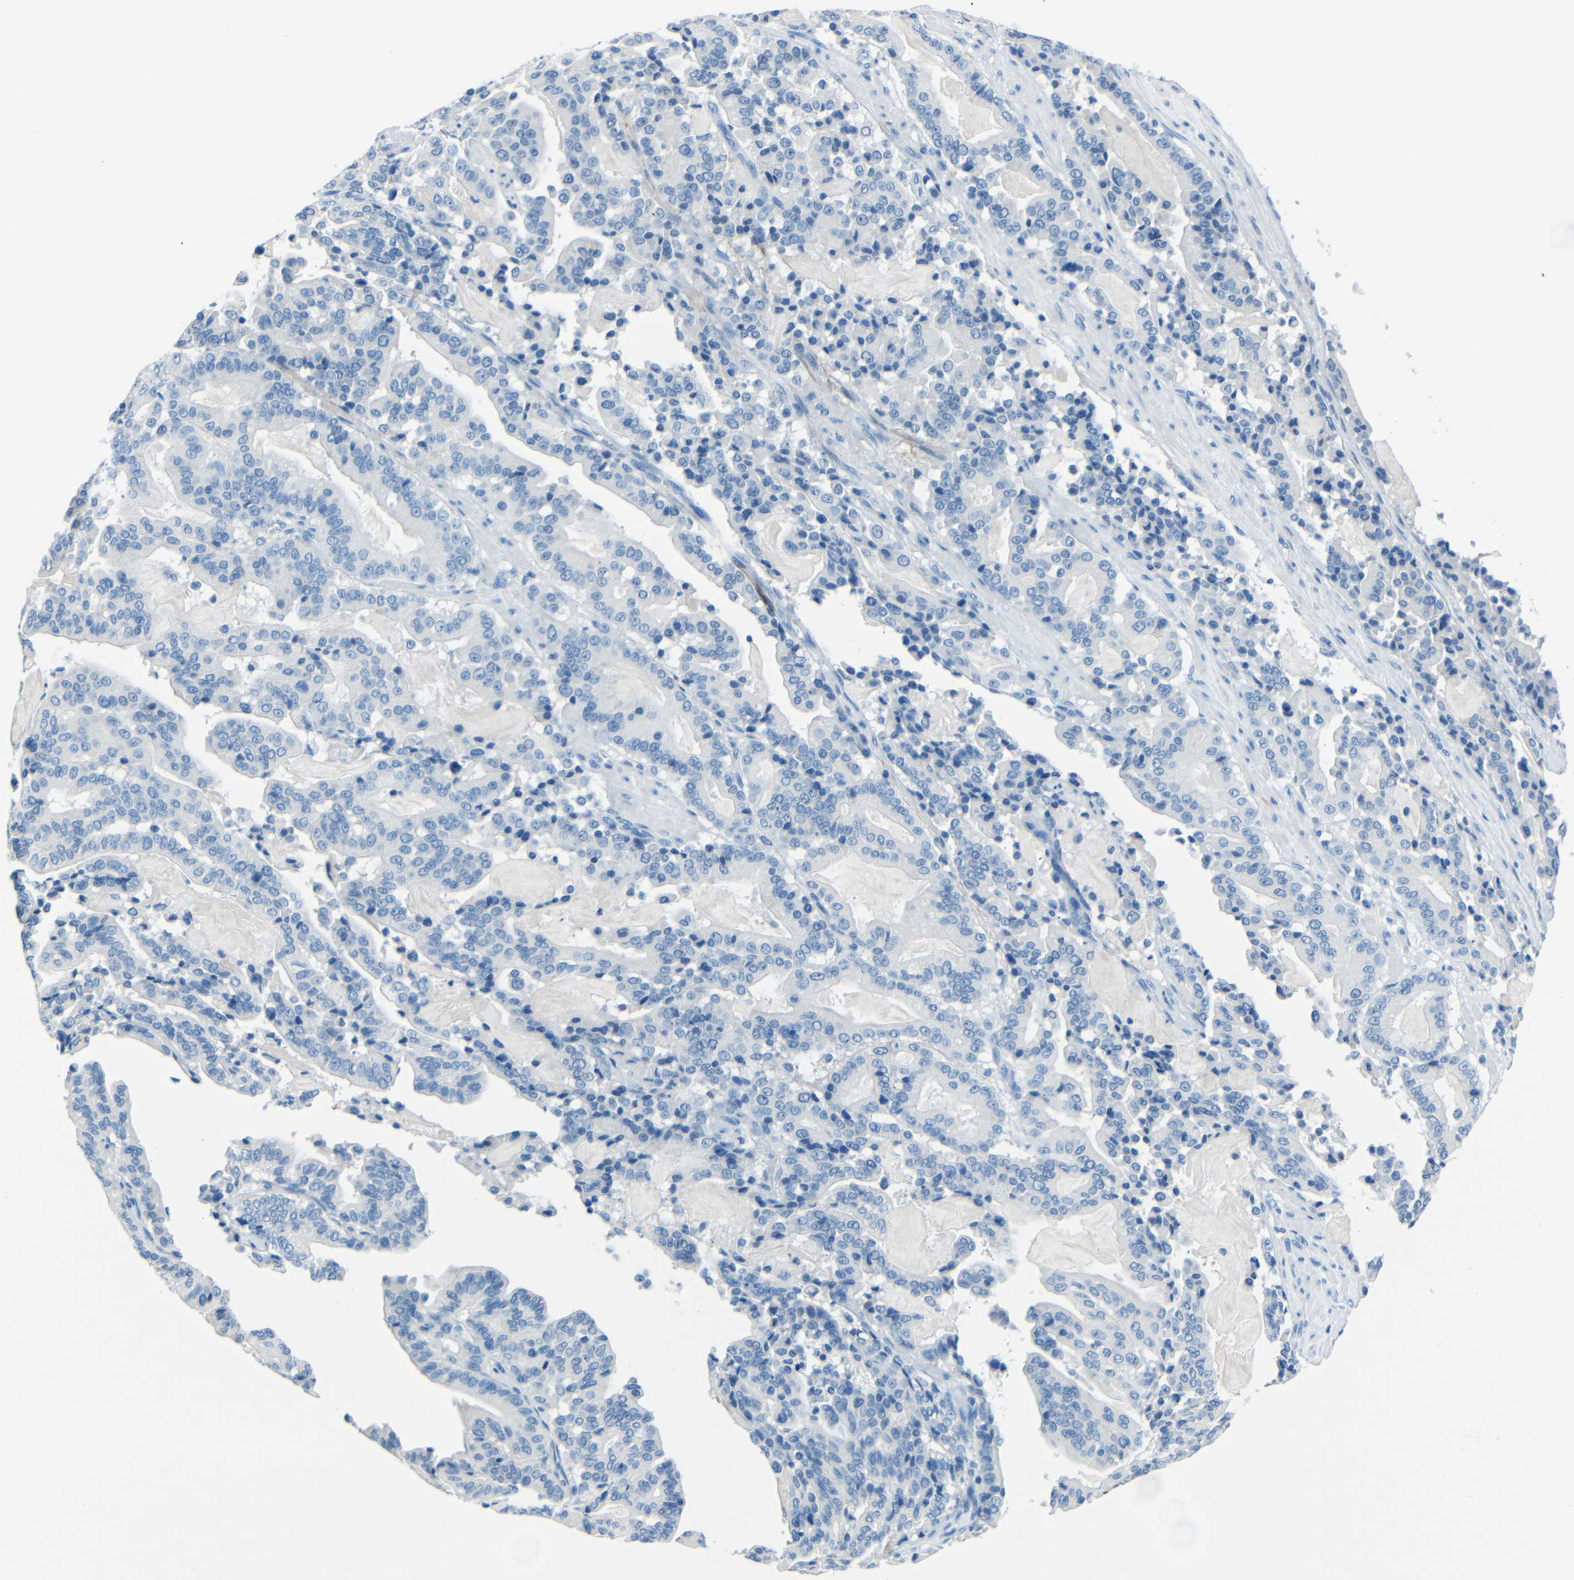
{"staining": {"intensity": "negative", "quantity": "none", "location": "none"}, "tissue": "pancreatic cancer", "cell_type": "Tumor cells", "image_type": "cancer", "snomed": [{"axis": "morphology", "description": "Adenocarcinoma, NOS"}, {"axis": "topography", "description": "Pancreas"}], "caption": "A high-resolution histopathology image shows immunohistochemistry (IHC) staining of pancreatic adenocarcinoma, which displays no significant expression in tumor cells.", "gene": "FBN2", "patient": {"sex": "male", "age": 63}}